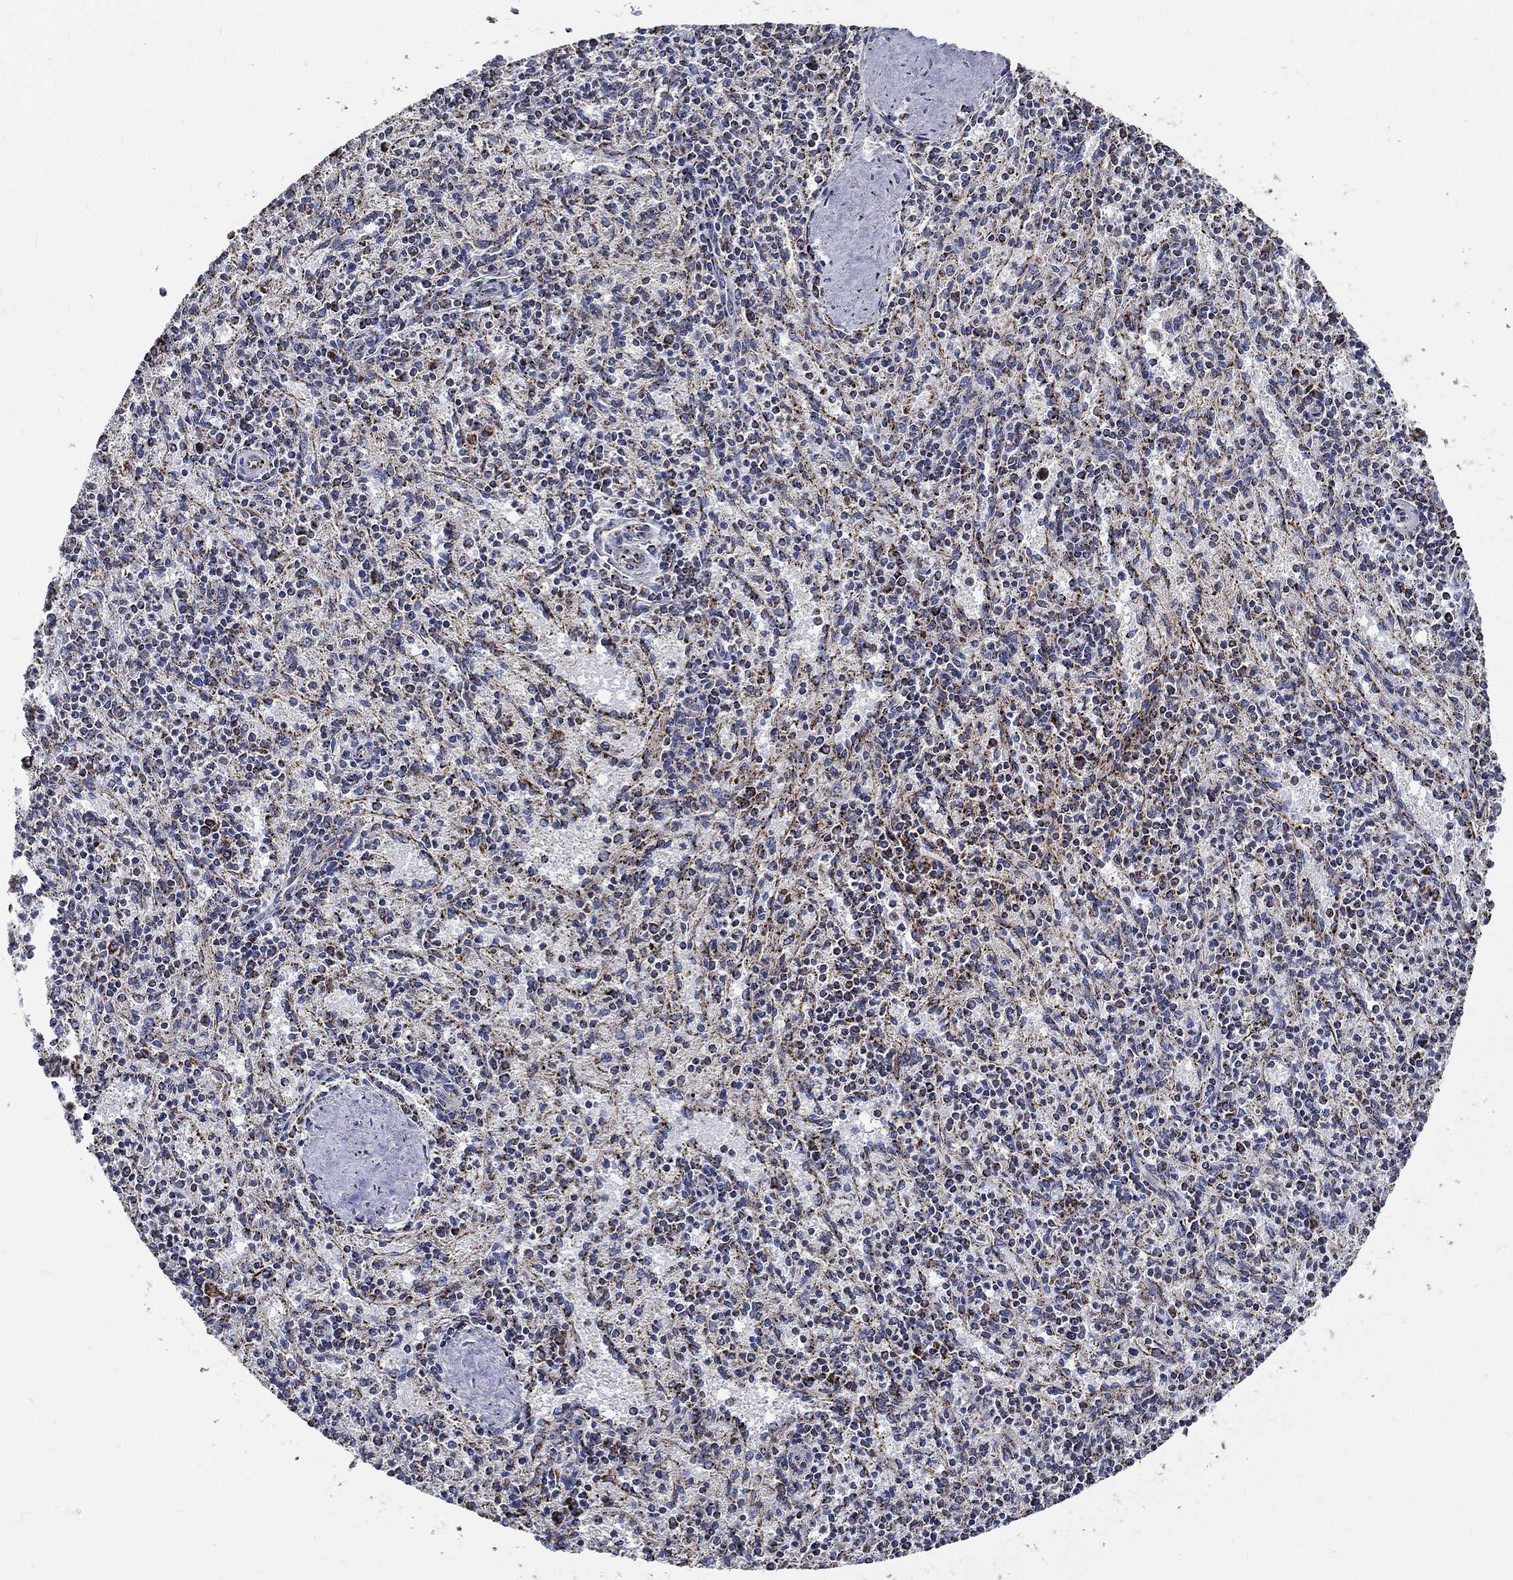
{"staining": {"intensity": "negative", "quantity": "none", "location": "none"}, "tissue": "spleen", "cell_type": "Cells in red pulp", "image_type": "normal", "snomed": [{"axis": "morphology", "description": "Normal tissue, NOS"}, {"axis": "topography", "description": "Spleen"}], "caption": "High magnification brightfield microscopy of normal spleen stained with DAB (brown) and counterstained with hematoxylin (blue): cells in red pulp show no significant staining. (DAB IHC visualized using brightfield microscopy, high magnification).", "gene": "NDUFAB1", "patient": {"sex": "female", "age": 37}}